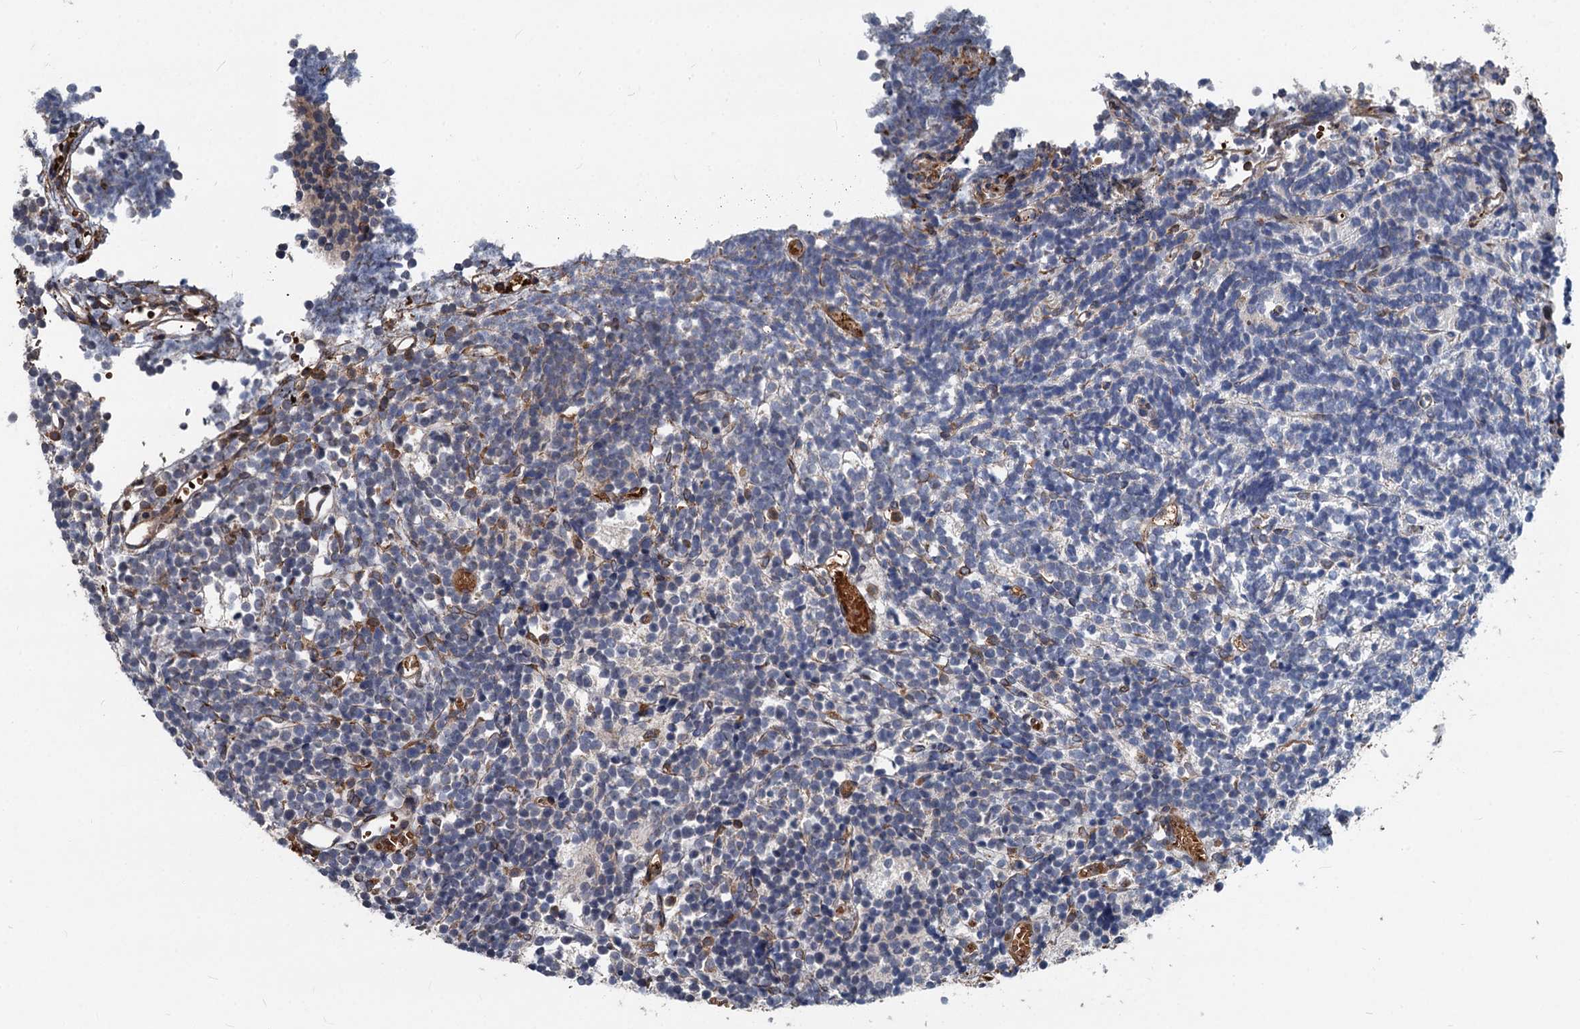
{"staining": {"intensity": "negative", "quantity": "none", "location": "none"}, "tissue": "glioma", "cell_type": "Tumor cells", "image_type": "cancer", "snomed": [{"axis": "morphology", "description": "Glioma, malignant, Low grade"}, {"axis": "topography", "description": "Brain"}], "caption": "A photomicrograph of human malignant glioma (low-grade) is negative for staining in tumor cells. Nuclei are stained in blue.", "gene": "STIM1", "patient": {"sex": "female", "age": 1}}